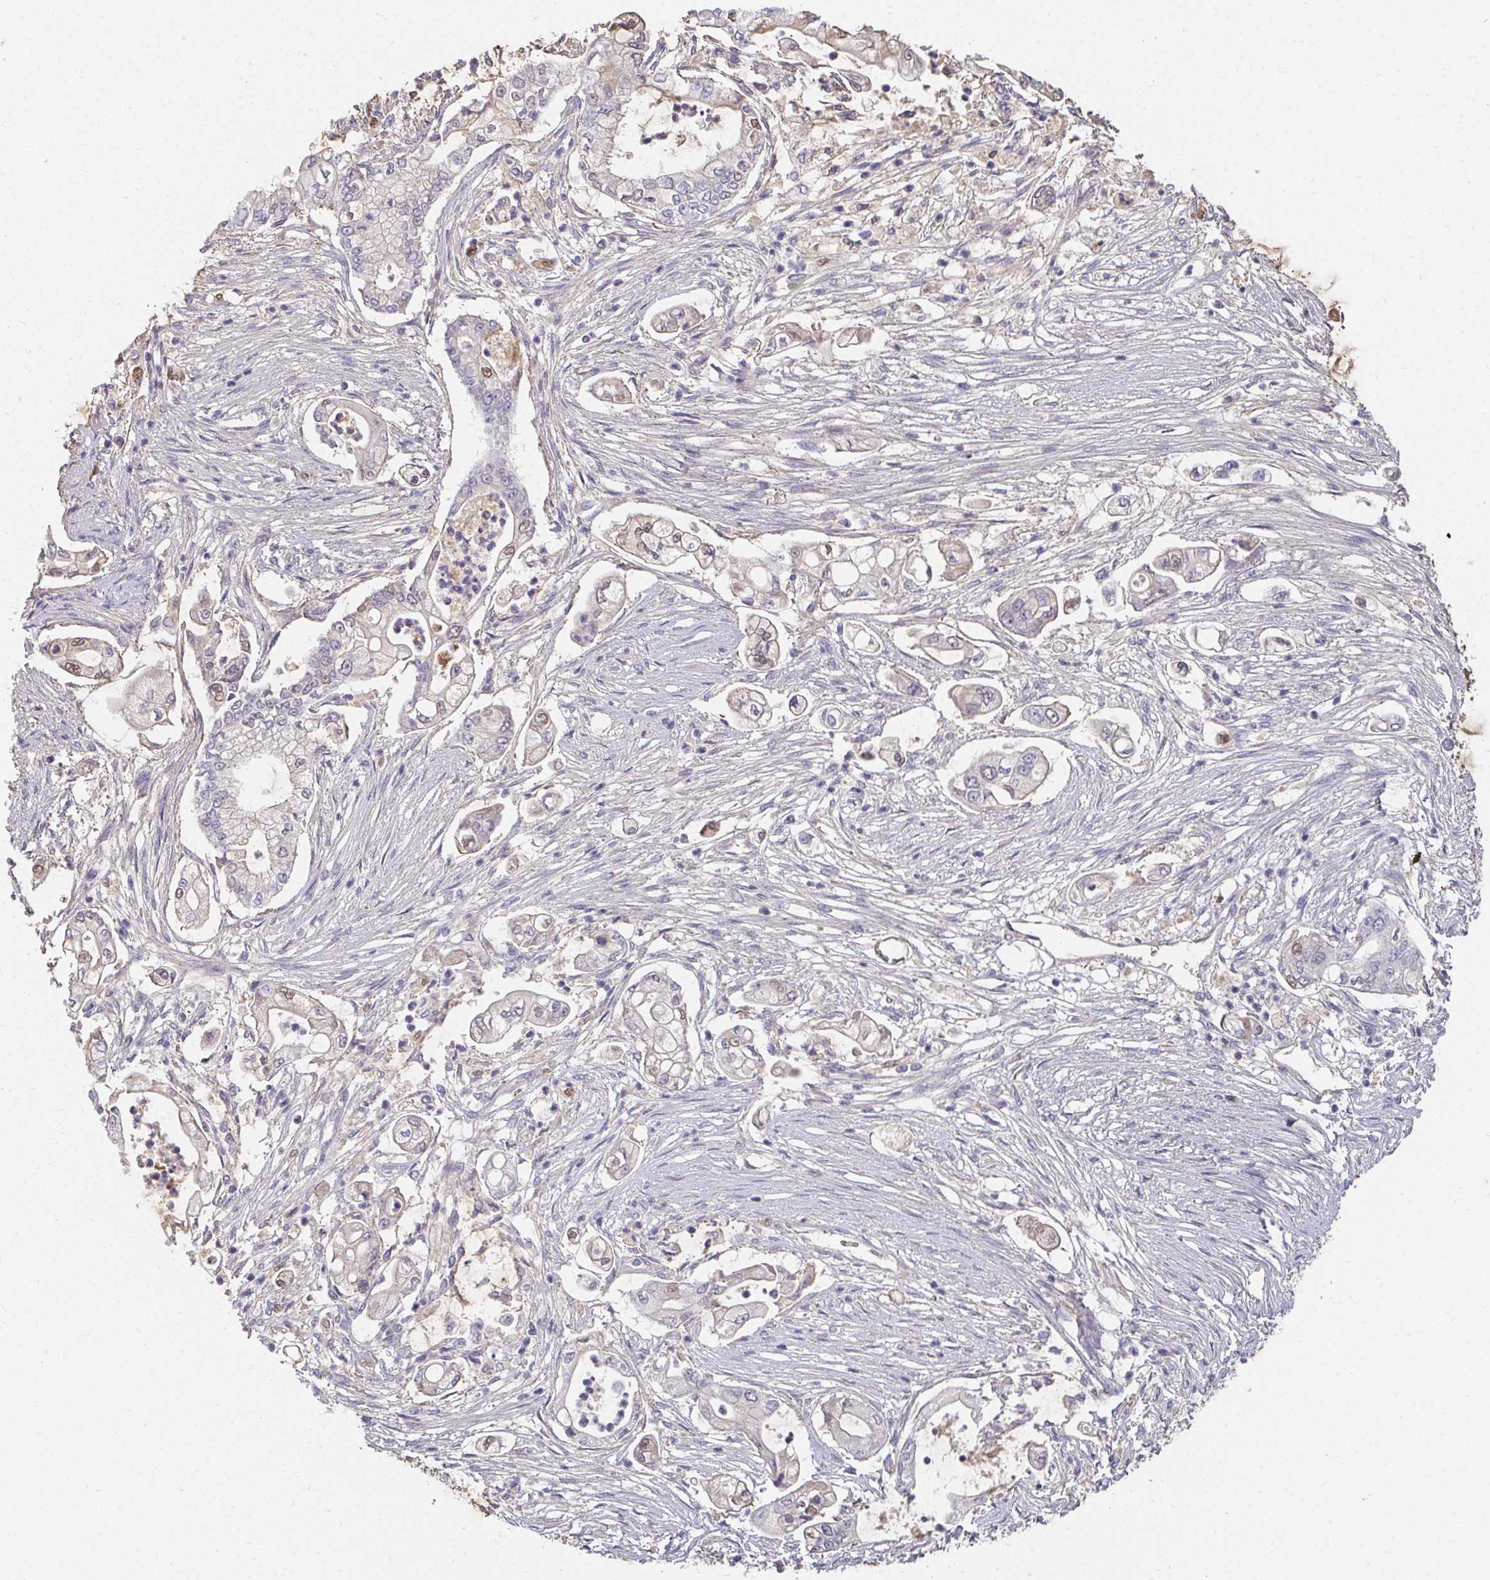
{"staining": {"intensity": "negative", "quantity": "none", "location": "none"}, "tissue": "pancreatic cancer", "cell_type": "Tumor cells", "image_type": "cancer", "snomed": [{"axis": "morphology", "description": "Adenocarcinoma, NOS"}, {"axis": "topography", "description": "Pancreas"}], "caption": "There is no significant positivity in tumor cells of pancreatic cancer. (DAB IHC with hematoxylin counter stain).", "gene": "LOXL4", "patient": {"sex": "female", "age": 69}}